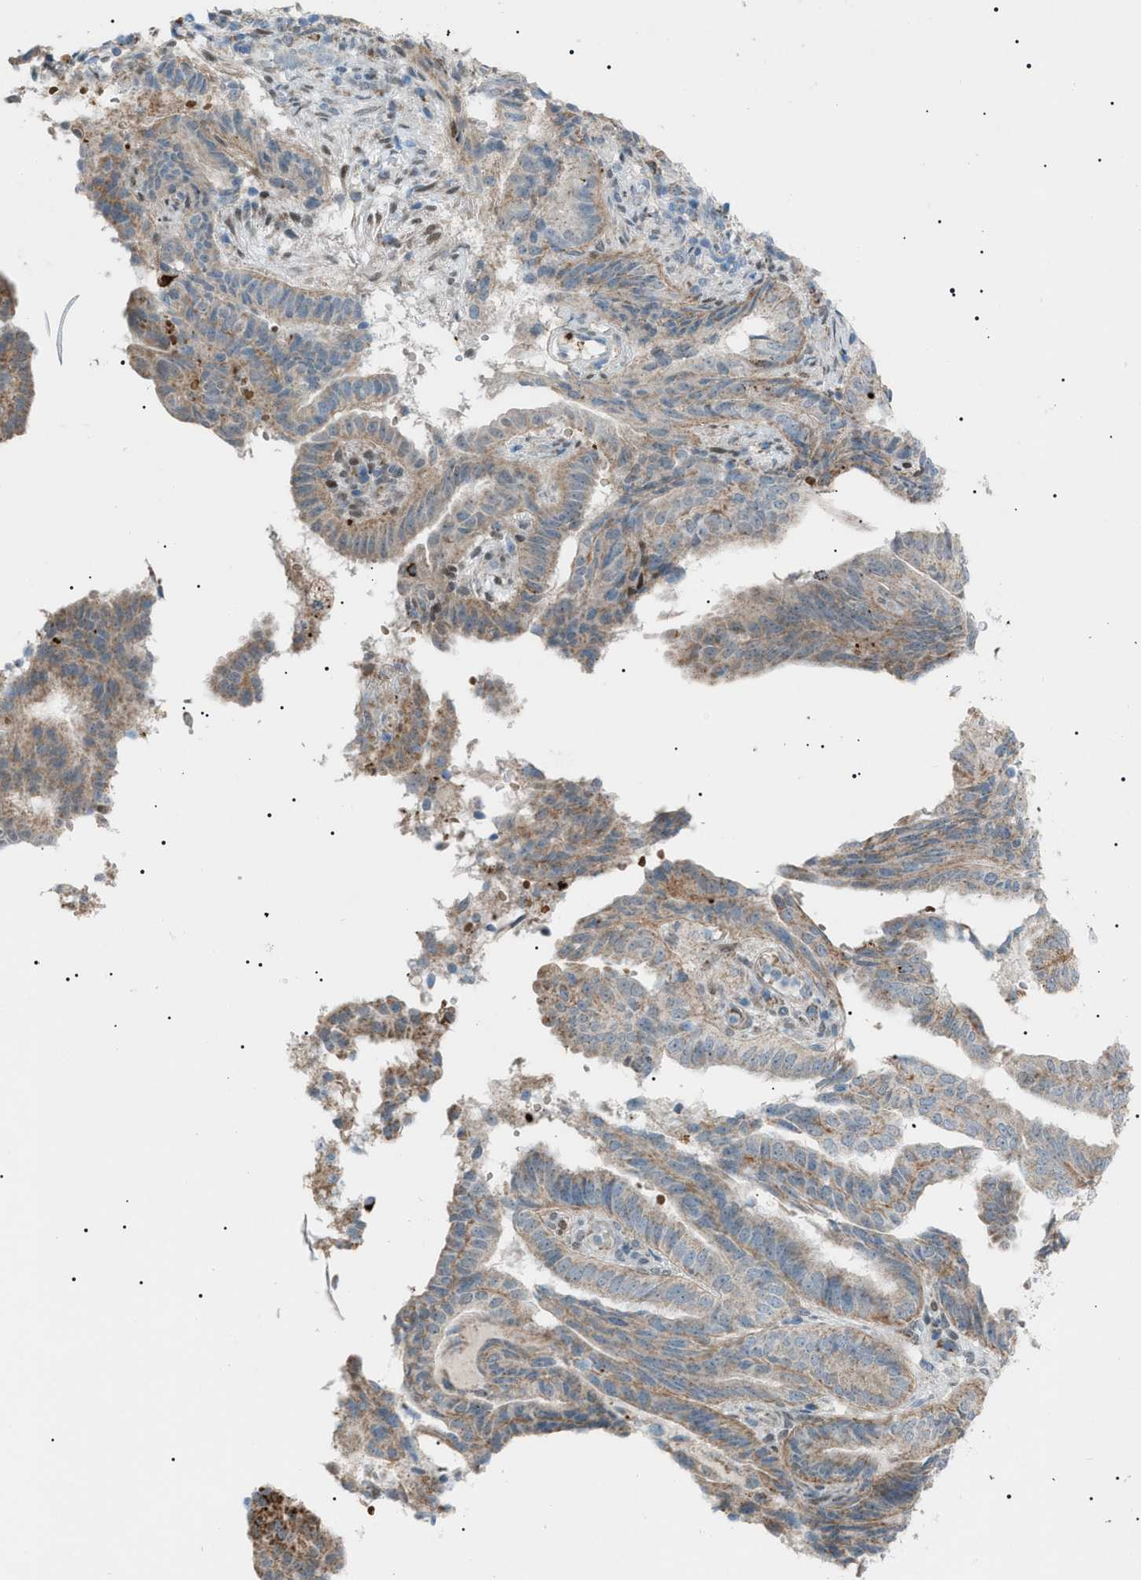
{"staining": {"intensity": "moderate", "quantity": ">75%", "location": "cytoplasmic/membranous"}, "tissue": "endometrial cancer", "cell_type": "Tumor cells", "image_type": "cancer", "snomed": [{"axis": "morphology", "description": "Adenocarcinoma, NOS"}, {"axis": "topography", "description": "Endometrium"}], "caption": "Immunohistochemical staining of endometrial adenocarcinoma shows medium levels of moderate cytoplasmic/membranous protein expression in about >75% of tumor cells.", "gene": "ZNF516", "patient": {"sex": "female", "age": 58}}